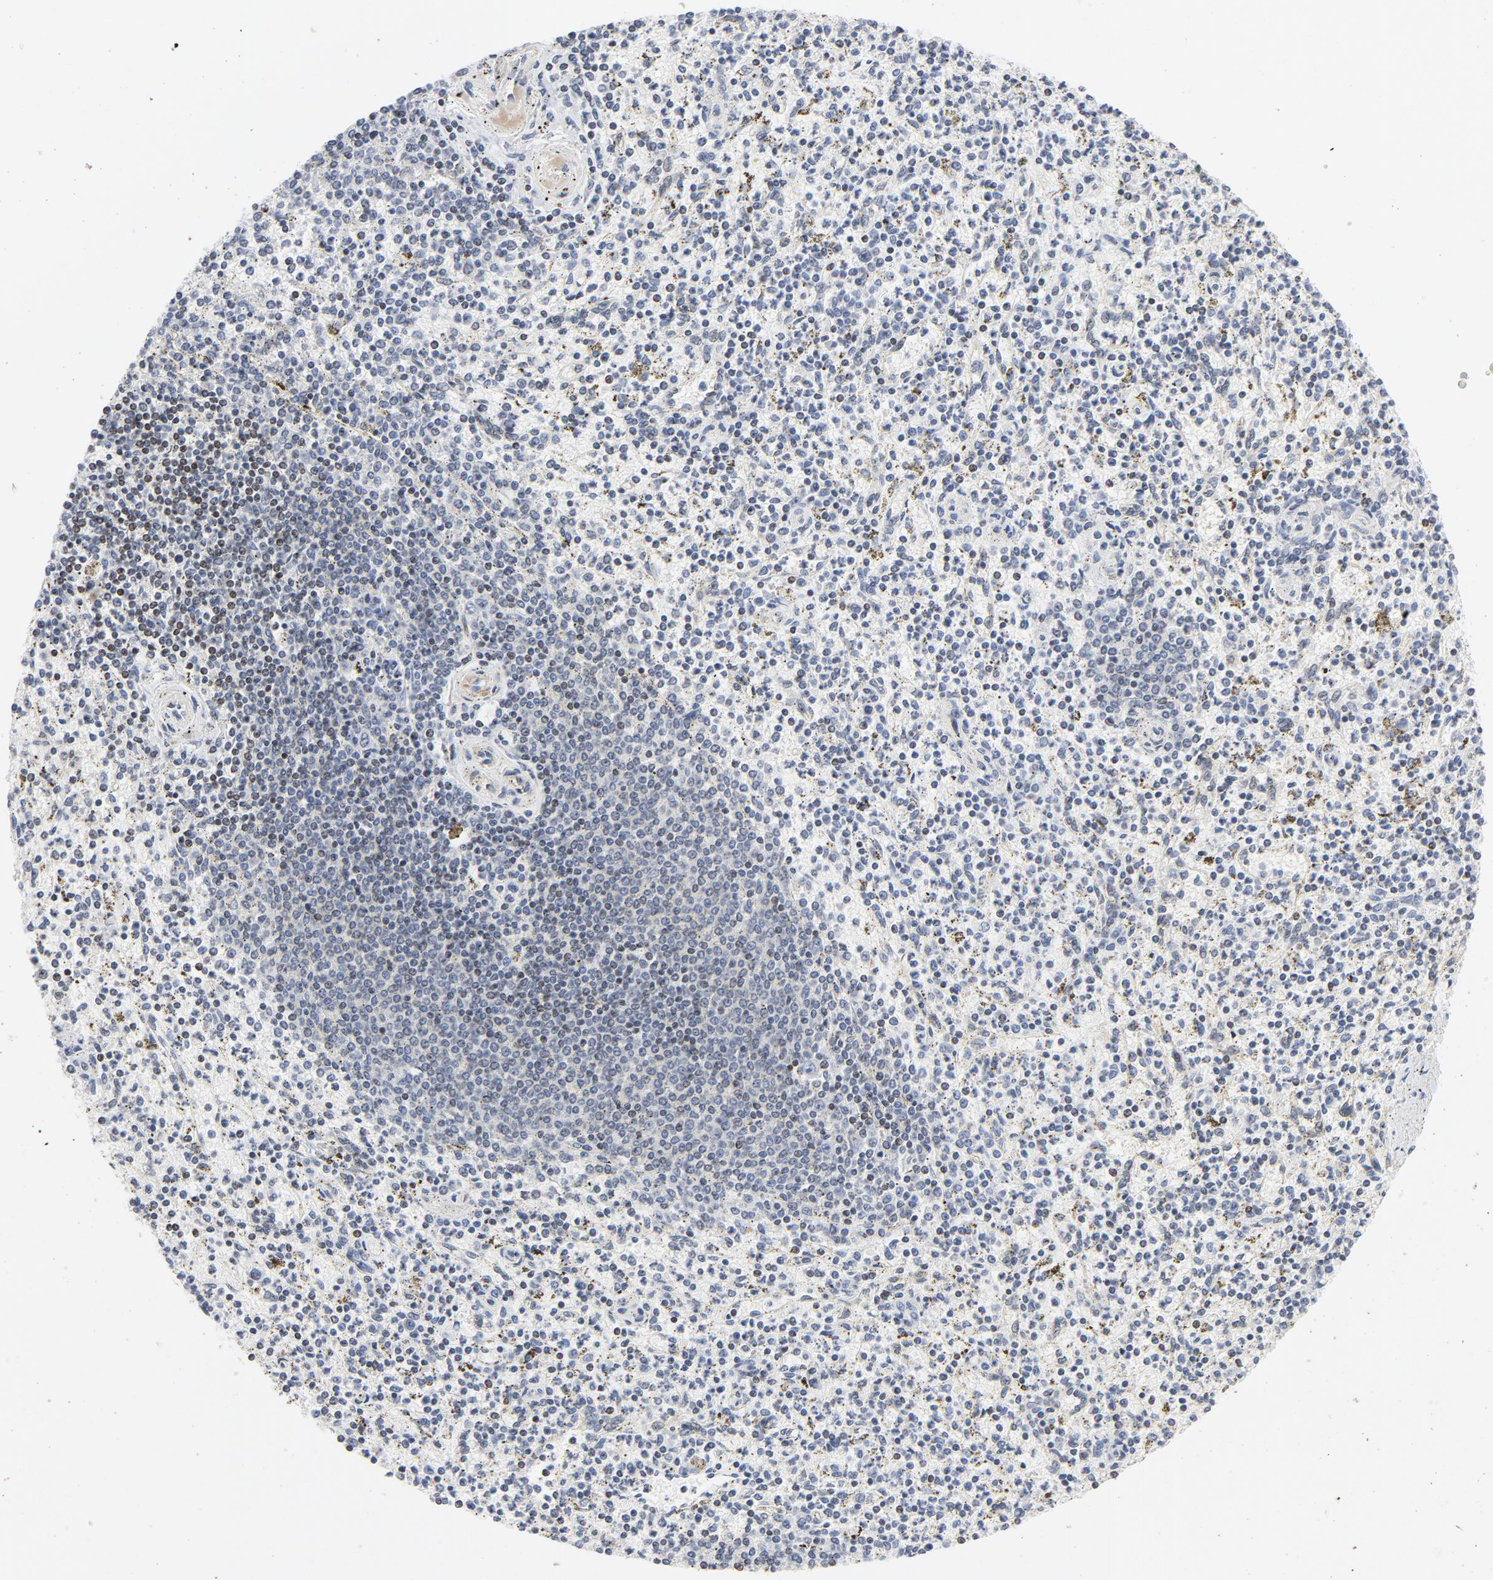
{"staining": {"intensity": "moderate", "quantity": "<25%", "location": "nuclear"}, "tissue": "spleen", "cell_type": "Cells in red pulp", "image_type": "normal", "snomed": [{"axis": "morphology", "description": "Normal tissue, NOS"}, {"axis": "topography", "description": "Spleen"}], "caption": "IHC (DAB) staining of benign human spleen displays moderate nuclear protein expression in approximately <25% of cells in red pulp.", "gene": "NFIC", "patient": {"sex": "male", "age": 72}}